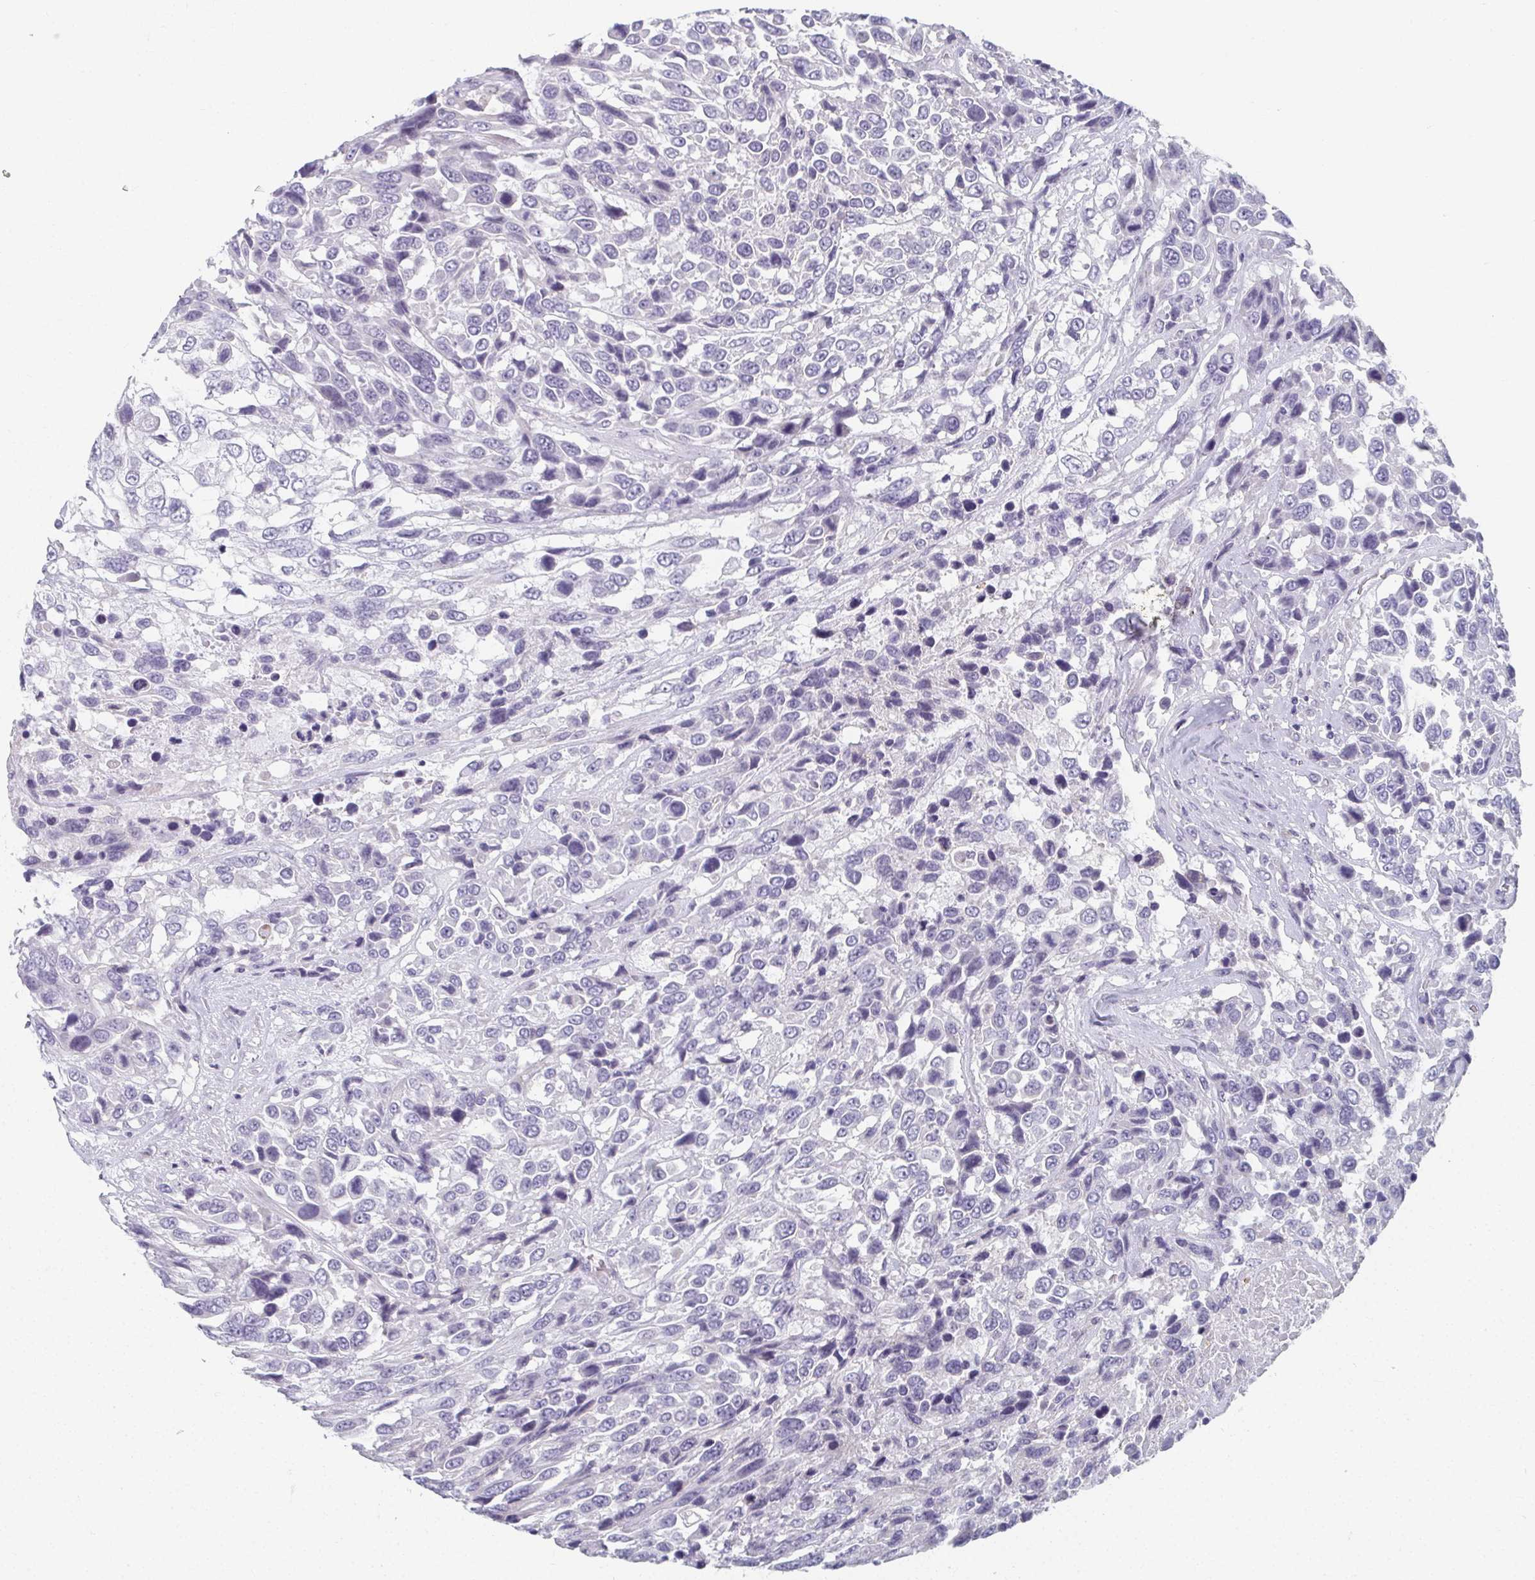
{"staining": {"intensity": "negative", "quantity": "none", "location": "none"}, "tissue": "urothelial cancer", "cell_type": "Tumor cells", "image_type": "cancer", "snomed": [{"axis": "morphology", "description": "Urothelial carcinoma, High grade"}, {"axis": "topography", "description": "Urinary bladder"}], "caption": "Image shows no protein positivity in tumor cells of urothelial cancer tissue.", "gene": "CAMKV", "patient": {"sex": "female", "age": 70}}